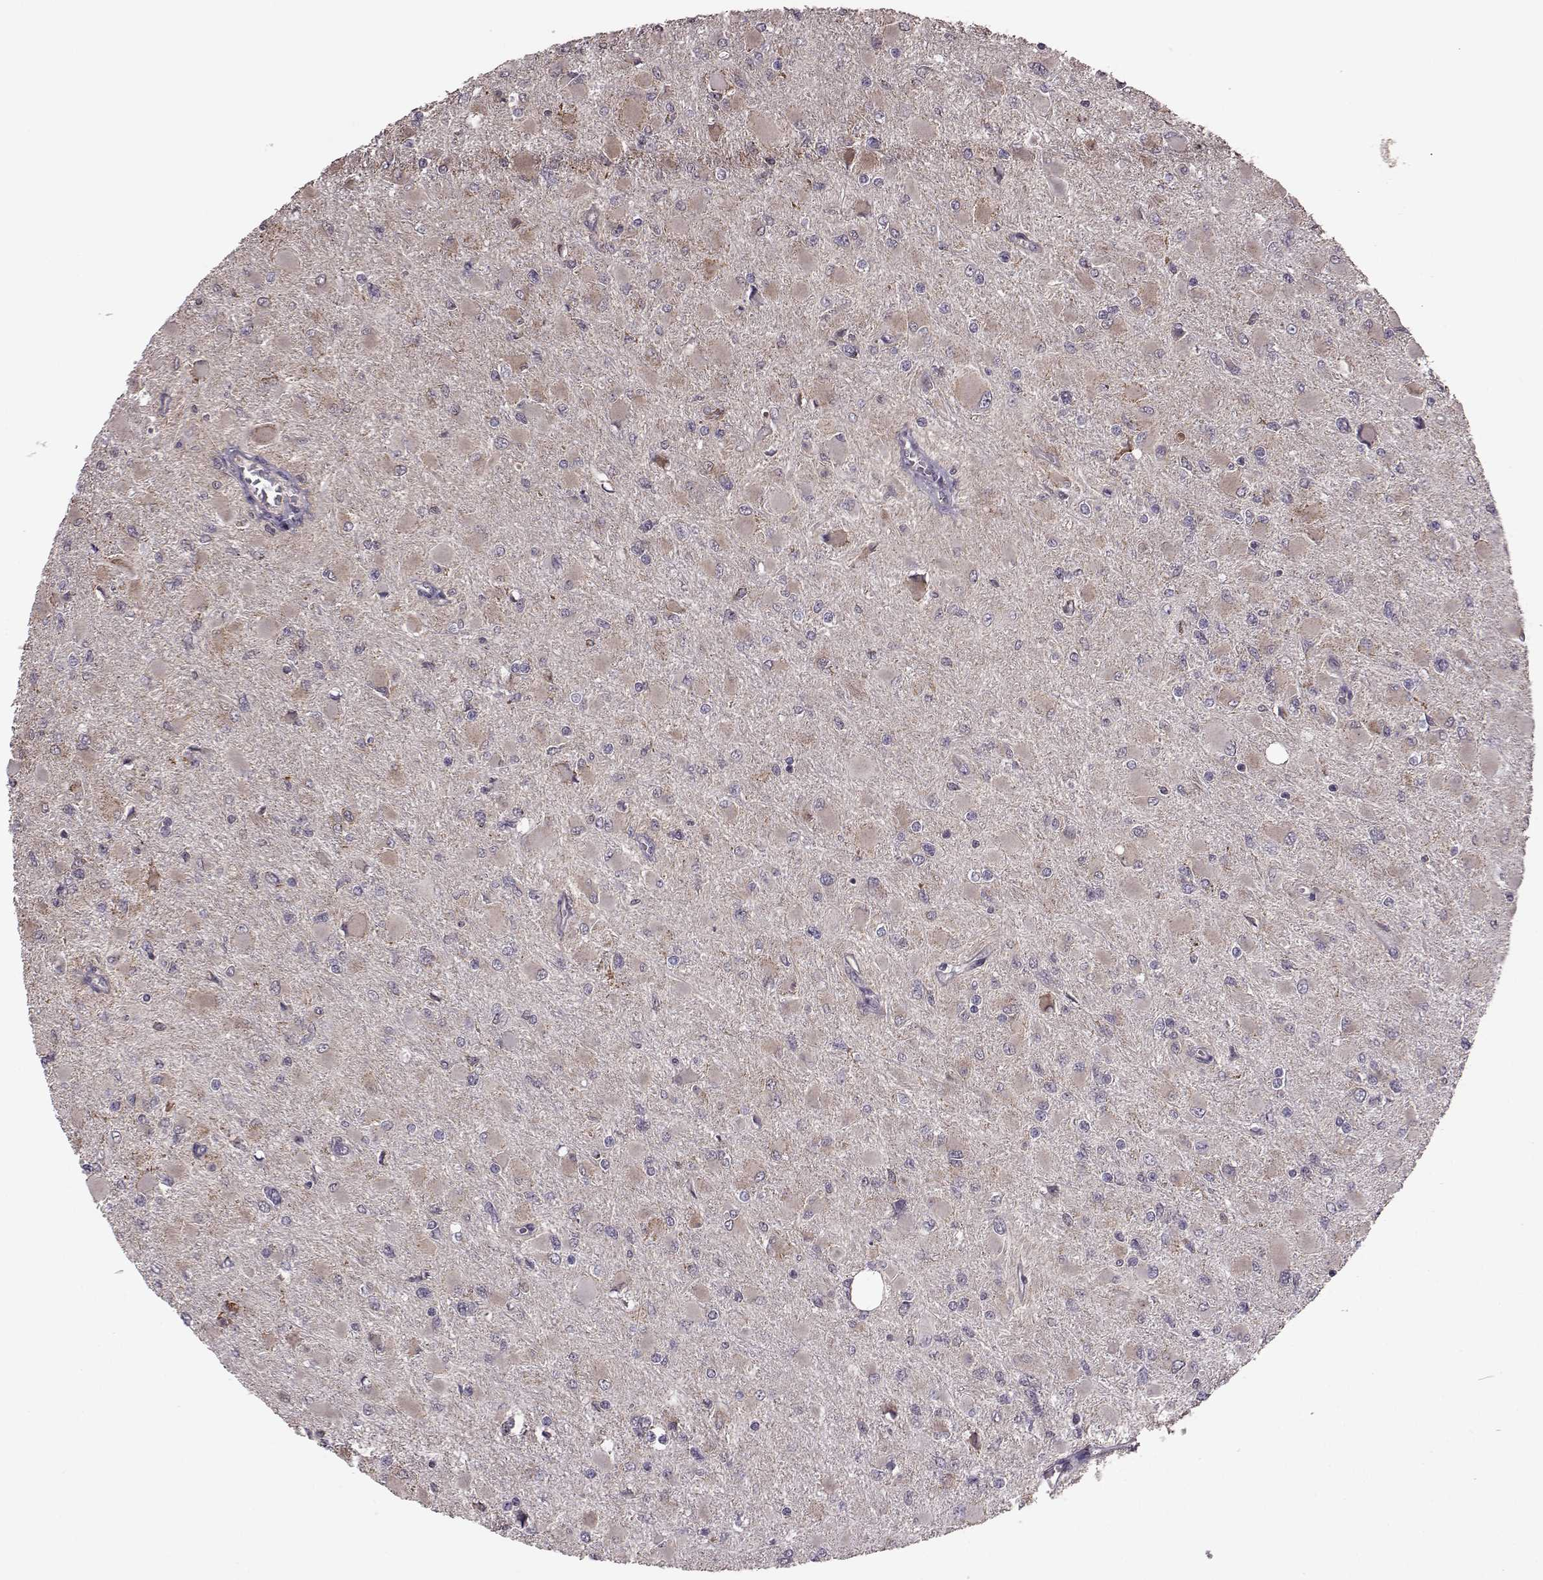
{"staining": {"intensity": "weak", "quantity": ">75%", "location": "cytoplasmic/membranous"}, "tissue": "glioma", "cell_type": "Tumor cells", "image_type": "cancer", "snomed": [{"axis": "morphology", "description": "Glioma, malignant, High grade"}, {"axis": "topography", "description": "Cerebral cortex"}], "caption": "The micrograph exhibits a brown stain indicating the presence of a protein in the cytoplasmic/membranous of tumor cells in malignant glioma (high-grade).", "gene": "PUDP", "patient": {"sex": "female", "age": 36}}